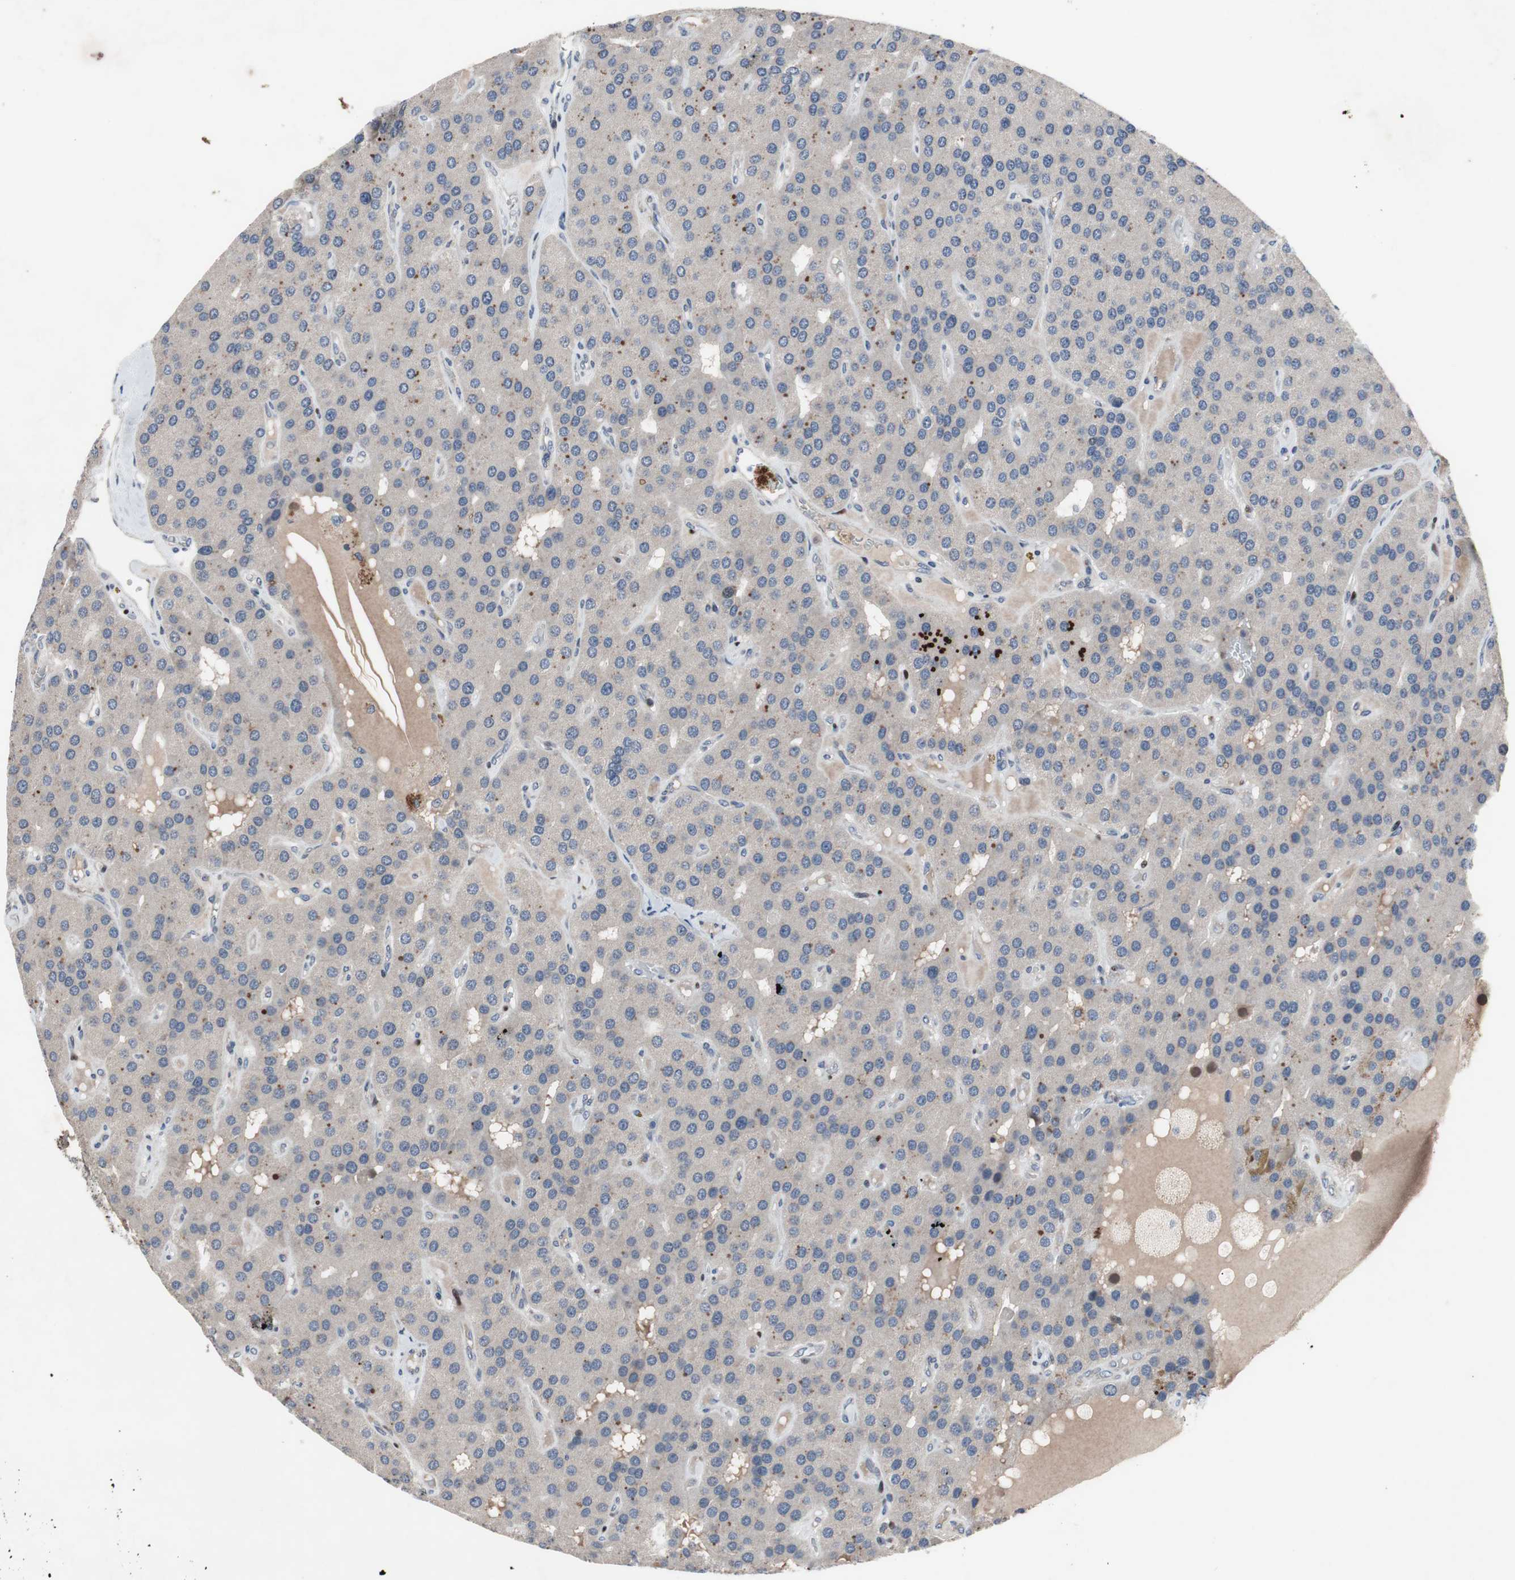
{"staining": {"intensity": "weak", "quantity": "25%-75%", "location": "cytoplasmic/membranous,nuclear"}, "tissue": "parathyroid gland", "cell_type": "Glandular cells", "image_type": "normal", "snomed": [{"axis": "morphology", "description": "Normal tissue, NOS"}, {"axis": "morphology", "description": "Adenoma, NOS"}, {"axis": "topography", "description": "Parathyroid gland"}], "caption": "This photomicrograph demonstrates immunohistochemistry (IHC) staining of benign human parathyroid gland, with low weak cytoplasmic/membranous,nuclear positivity in approximately 25%-75% of glandular cells.", "gene": "MUTYH", "patient": {"sex": "female", "age": 86}}